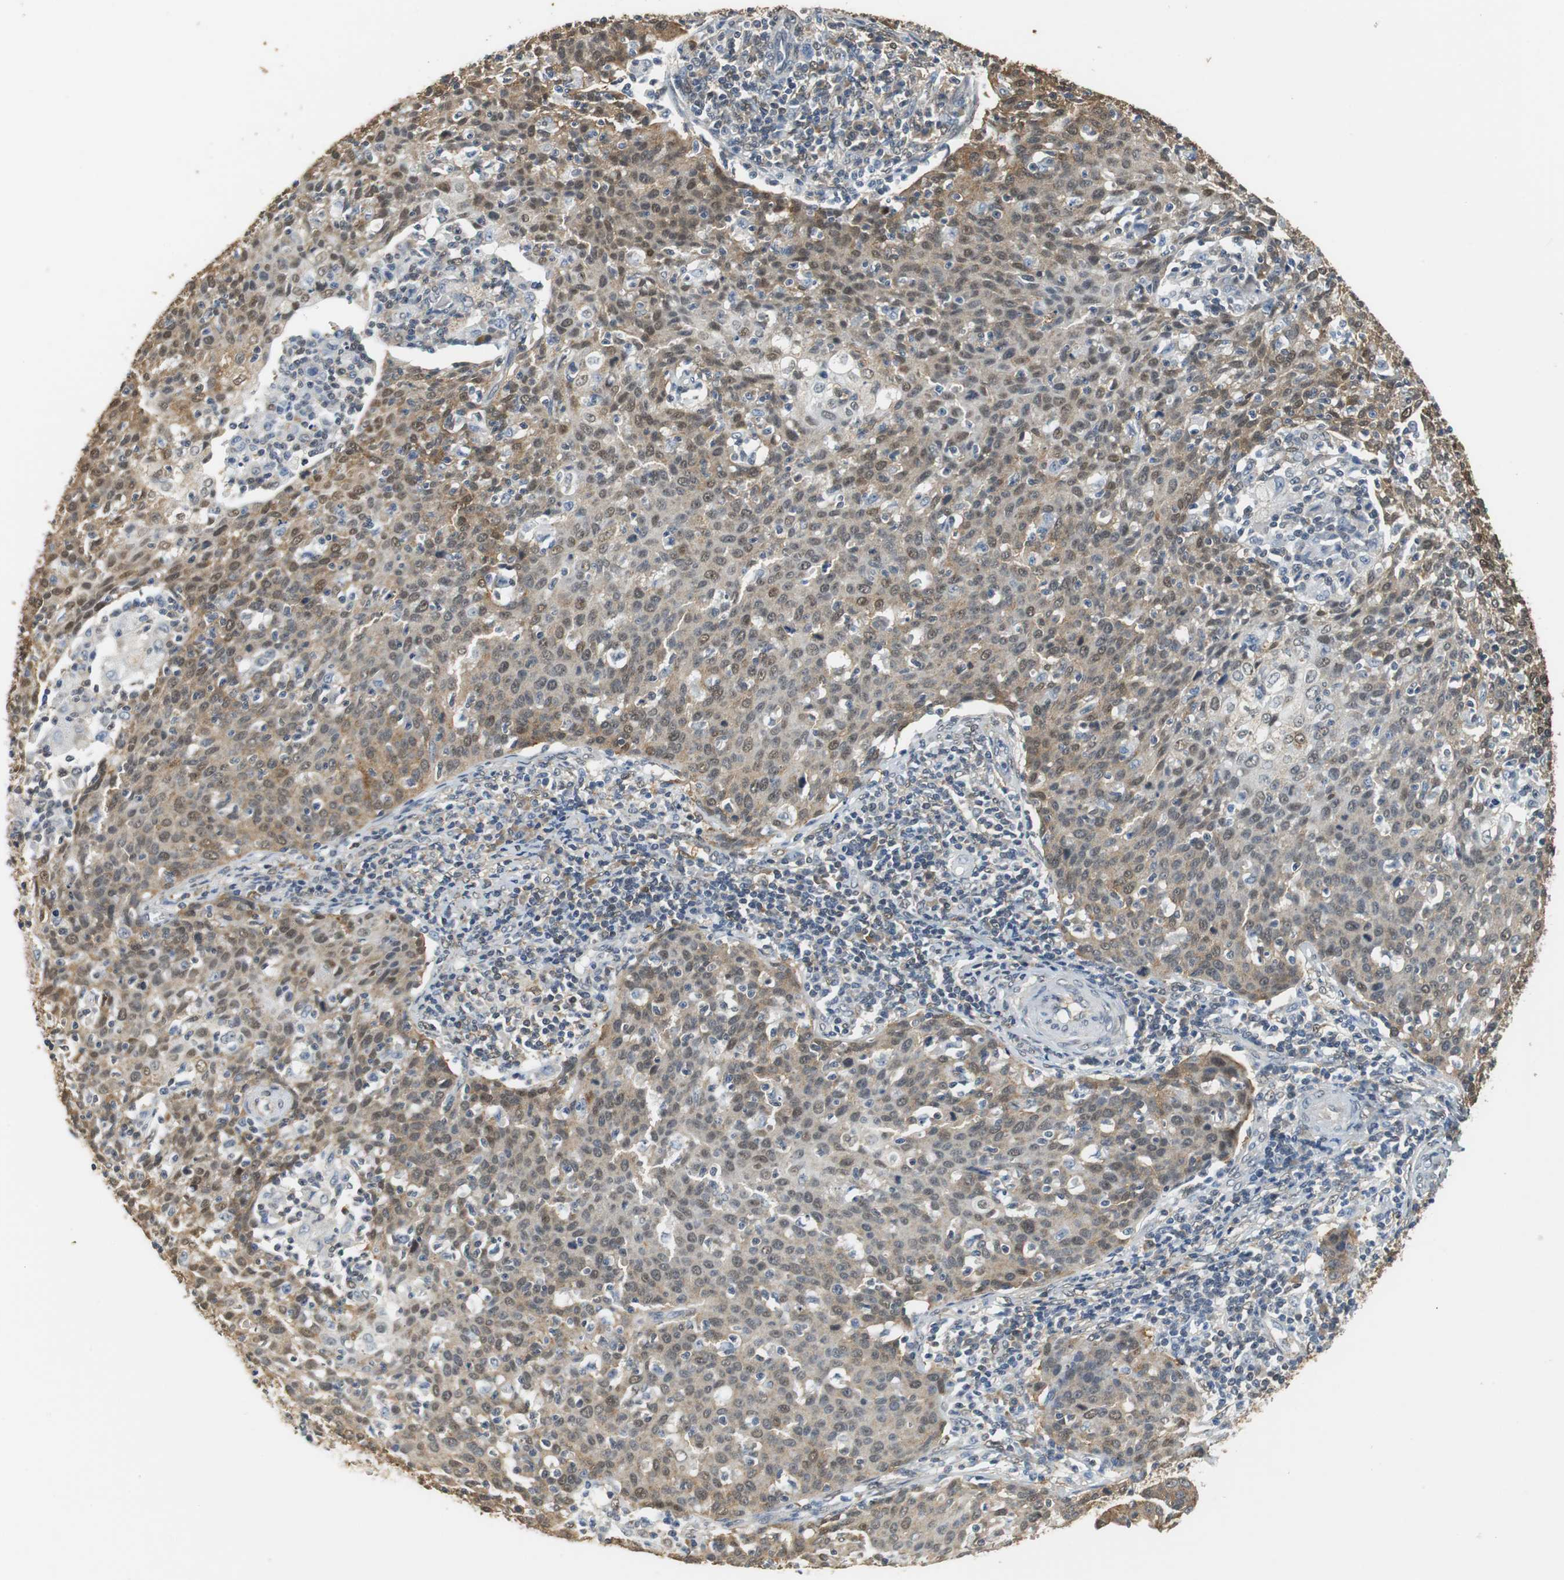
{"staining": {"intensity": "moderate", "quantity": ">75%", "location": "cytoplasmic/membranous,nuclear"}, "tissue": "cervical cancer", "cell_type": "Tumor cells", "image_type": "cancer", "snomed": [{"axis": "morphology", "description": "Squamous cell carcinoma, NOS"}, {"axis": "topography", "description": "Cervix"}], "caption": "Immunohistochemistry of human cervical cancer shows medium levels of moderate cytoplasmic/membranous and nuclear staining in approximately >75% of tumor cells.", "gene": "UBQLN2", "patient": {"sex": "female", "age": 38}}